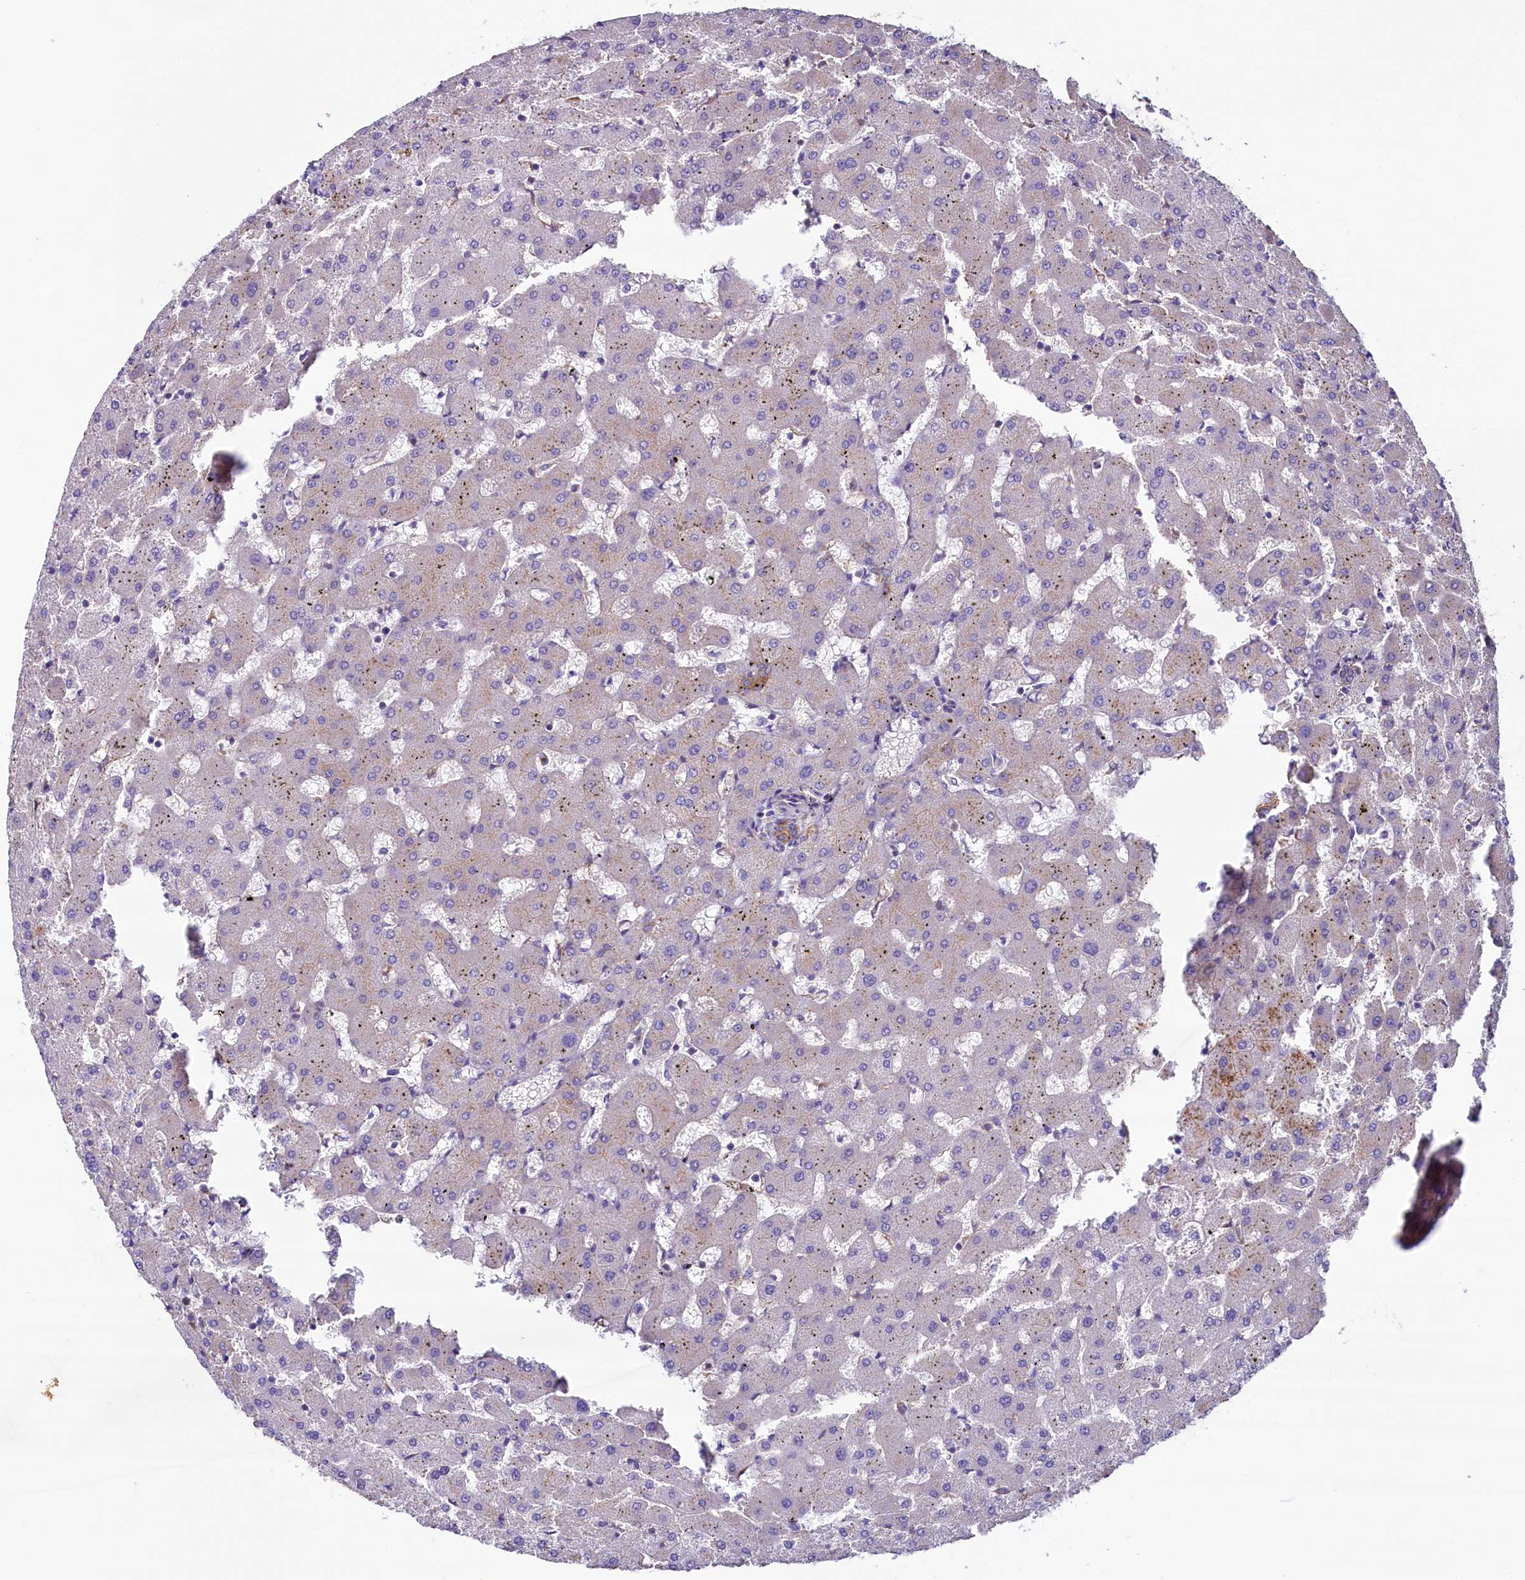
{"staining": {"intensity": "weak", "quantity": "25%-75%", "location": "cytoplasmic/membranous"}, "tissue": "liver", "cell_type": "Cholangiocytes", "image_type": "normal", "snomed": [{"axis": "morphology", "description": "Normal tissue, NOS"}, {"axis": "topography", "description": "Liver"}], "caption": "A brown stain highlights weak cytoplasmic/membranous expression of a protein in cholangiocytes of benign human liver. The protein of interest is shown in brown color, while the nuclei are stained blue.", "gene": "GPR21", "patient": {"sex": "female", "age": 63}}